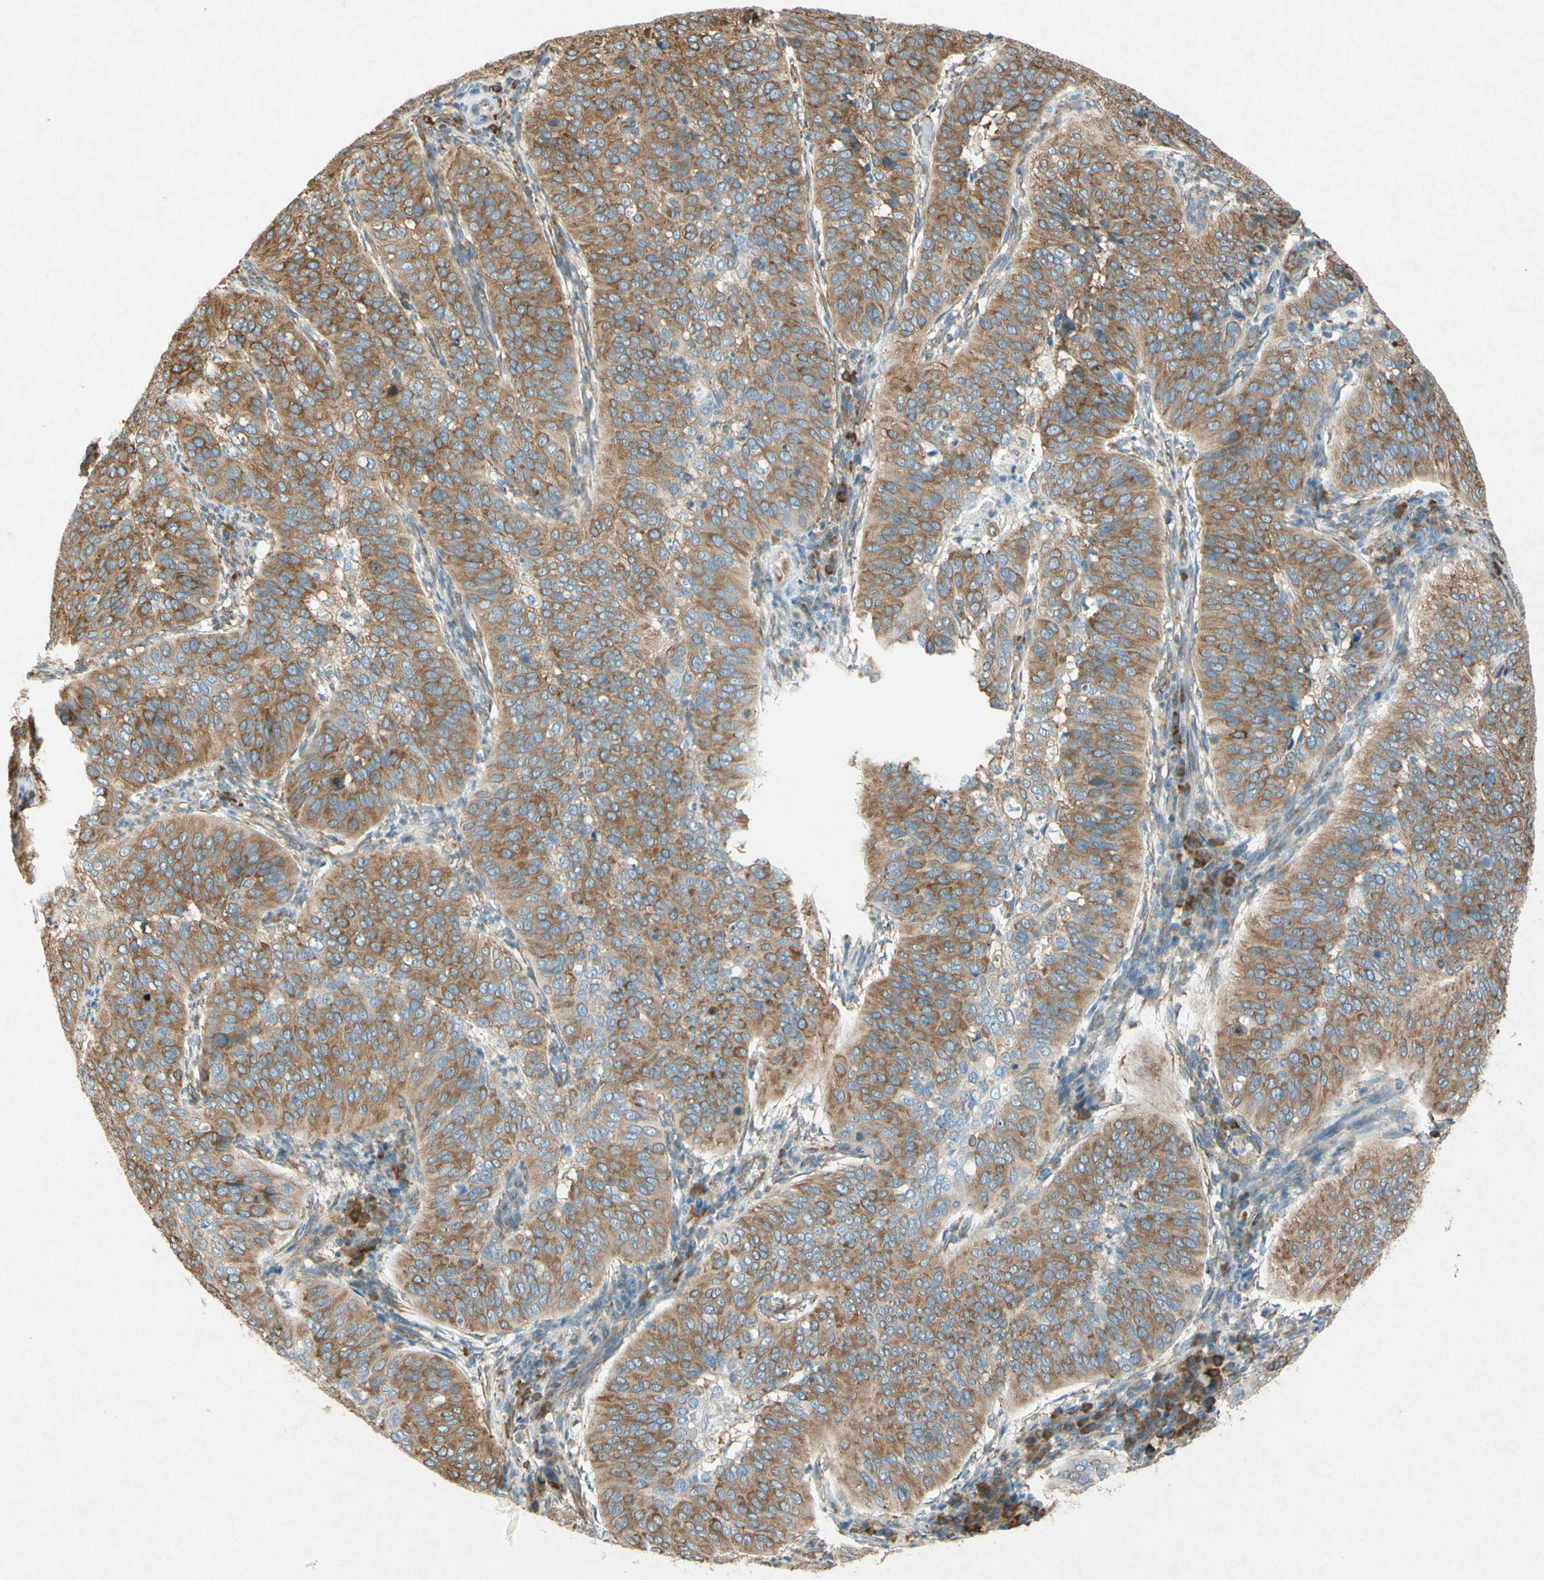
{"staining": {"intensity": "moderate", "quantity": ">75%", "location": "cytoplasmic/membranous"}, "tissue": "cervical cancer", "cell_type": "Tumor cells", "image_type": "cancer", "snomed": [{"axis": "morphology", "description": "Normal tissue, NOS"}, {"axis": "morphology", "description": "Squamous cell carcinoma, NOS"}, {"axis": "topography", "description": "Cervix"}], "caption": "Immunohistochemistry (IHC) staining of cervical squamous cell carcinoma, which shows medium levels of moderate cytoplasmic/membranous positivity in about >75% of tumor cells indicating moderate cytoplasmic/membranous protein staining. The staining was performed using DAB (brown) for protein detection and nuclei were counterstained in hematoxylin (blue).", "gene": "PABPC1", "patient": {"sex": "female", "age": 39}}